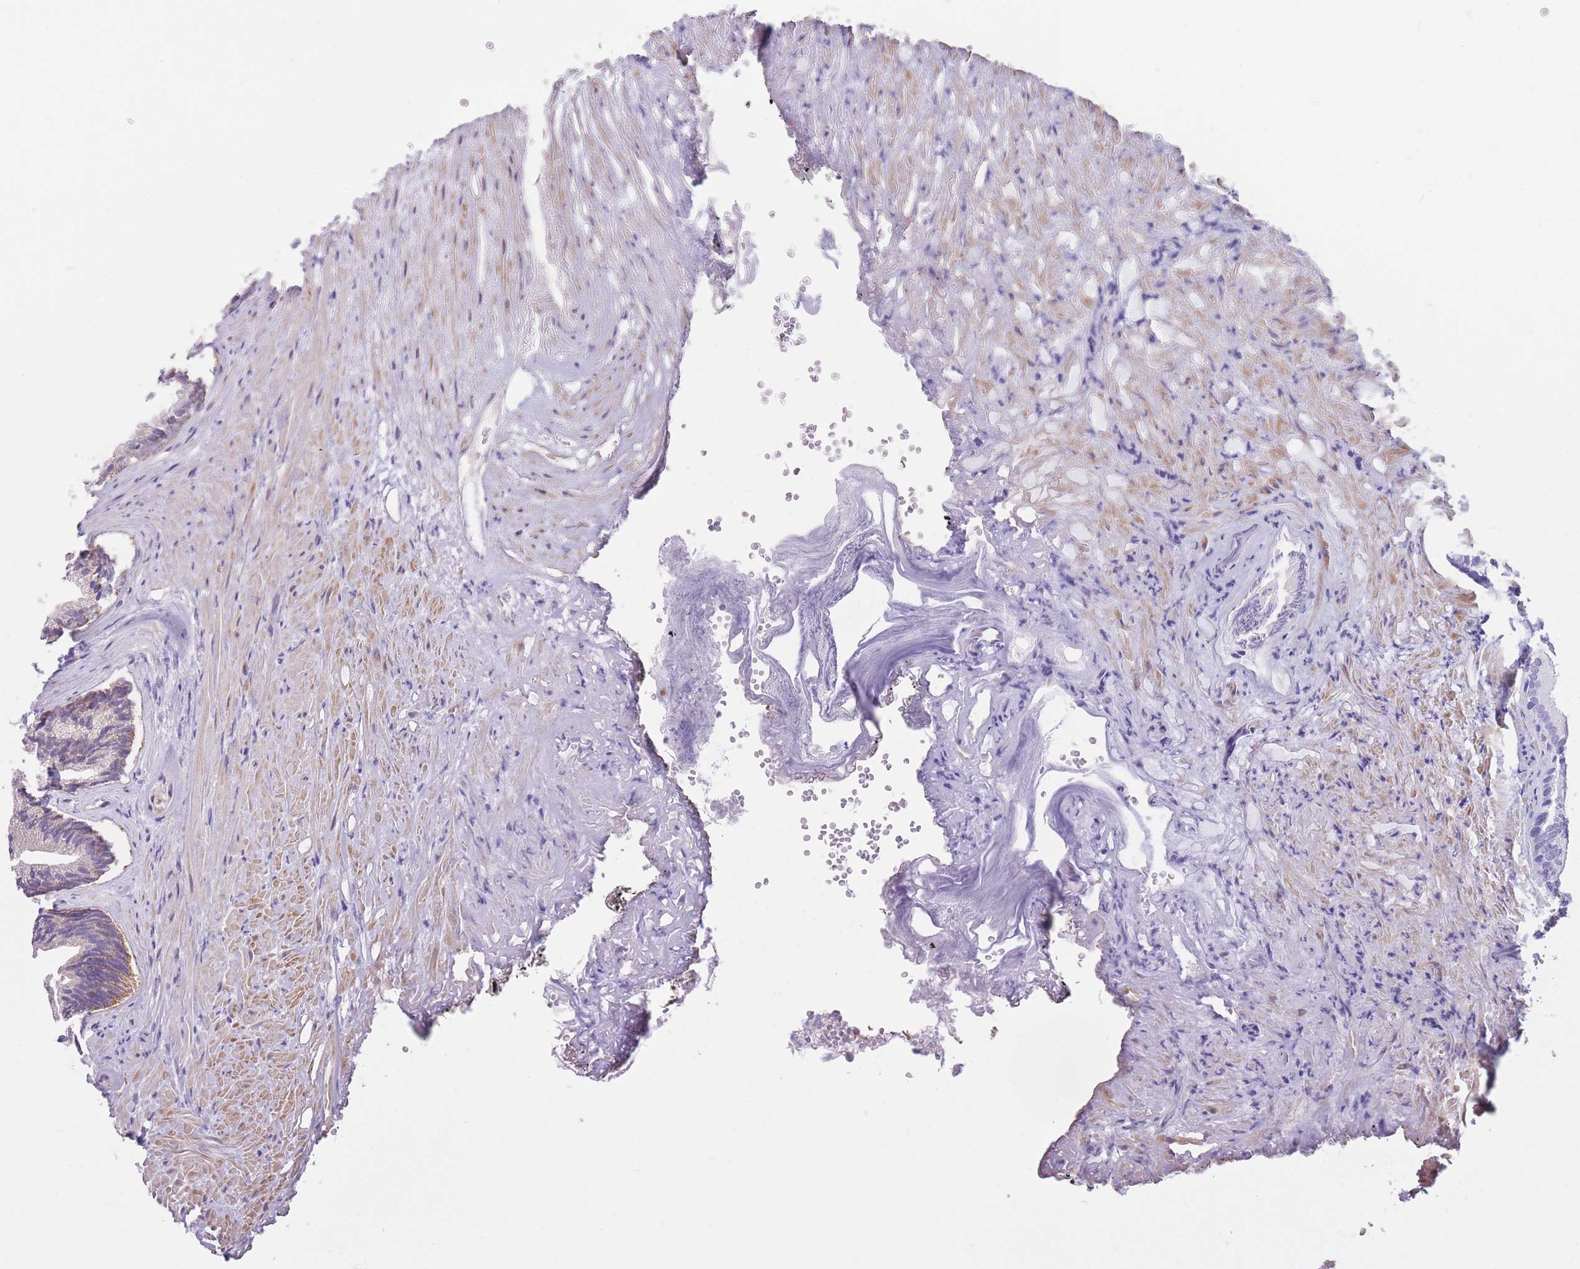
{"staining": {"intensity": "weak", "quantity": "<25%", "location": "cytoplasmic/membranous"}, "tissue": "prostate", "cell_type": "Glandular cells", "image_type": "normal", "snomed": [{"axis": "morphology", "description": "Normal tissue, NOS"}, {"axis": "topography", "description": "Prostate"}], "caption": "DAB immunohistochemical staining of benign prostate shows no significant staining in glandular cells.", "gene": "SERPINB3", "patient": {"sex": "male", "age": 76}}